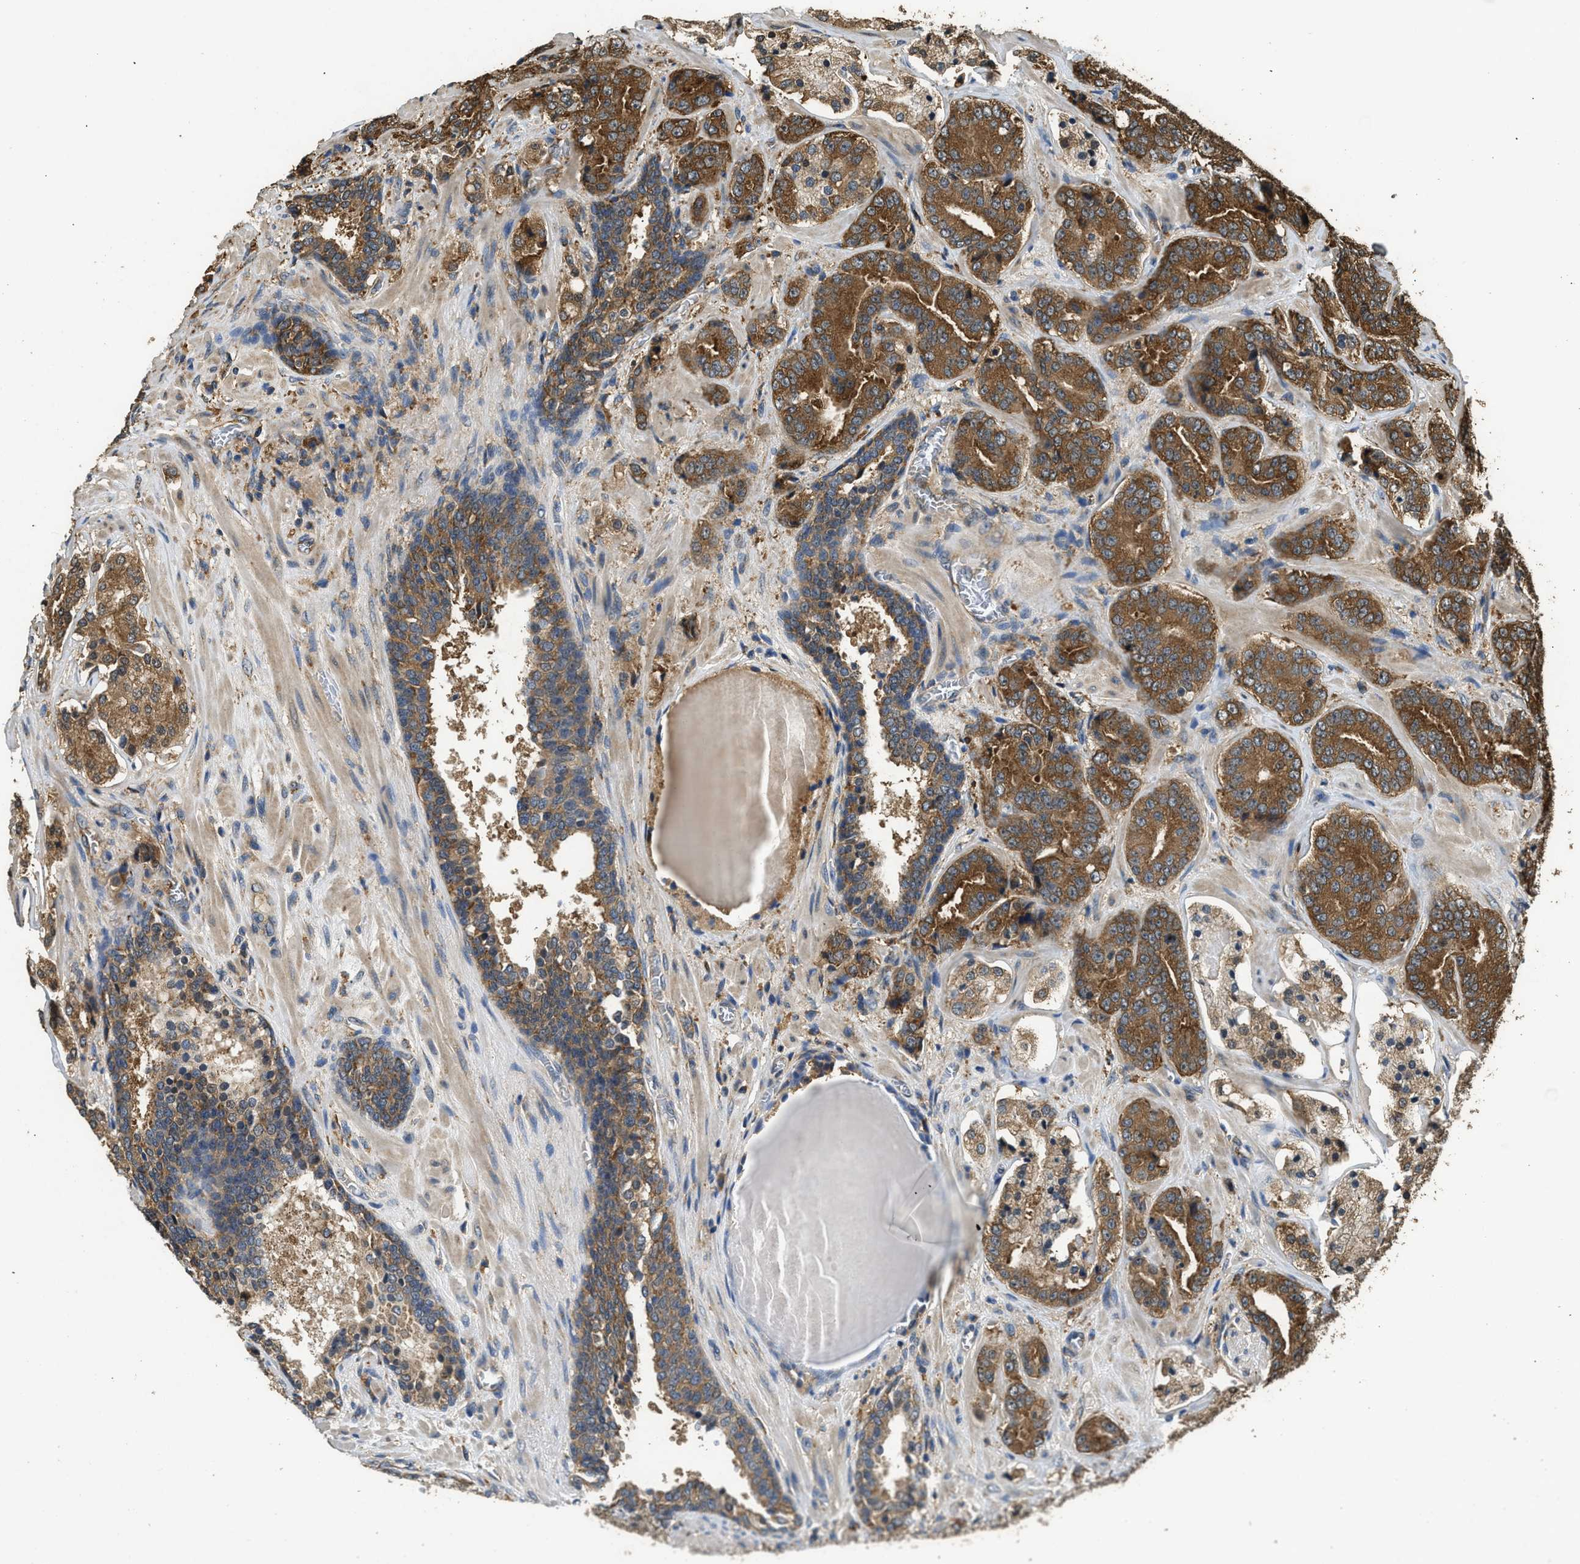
{"staining": {"intensity": "strong", "quantity": ">75%", "location": "cytoplasmic/membranous"}, "tissue": "prostate cancer", "cell_type": "Tumor cells", "image_type": "cancer", "snomed": [{"axis": "morphology", "description": "Adenocarcinoma, High grade"}, {"axis": "topography", "description": "Prostate"}], "caption": "High-magnification brightfield microscopy of prostate cancer (high-grade adenocarcinoma) stained with DAB (3,3'-diaminobenzidine) (brown) and counterstained with hematoxylin (blue). tumor cells exhibit strong cytoplasmic/membranous staining is present in approximately>75% of cells. Ihc stains the protein in brown and the nuclei are stained blue.", "gene": "SLC36A4", "patient": {"sex": "male", "age": 60}}